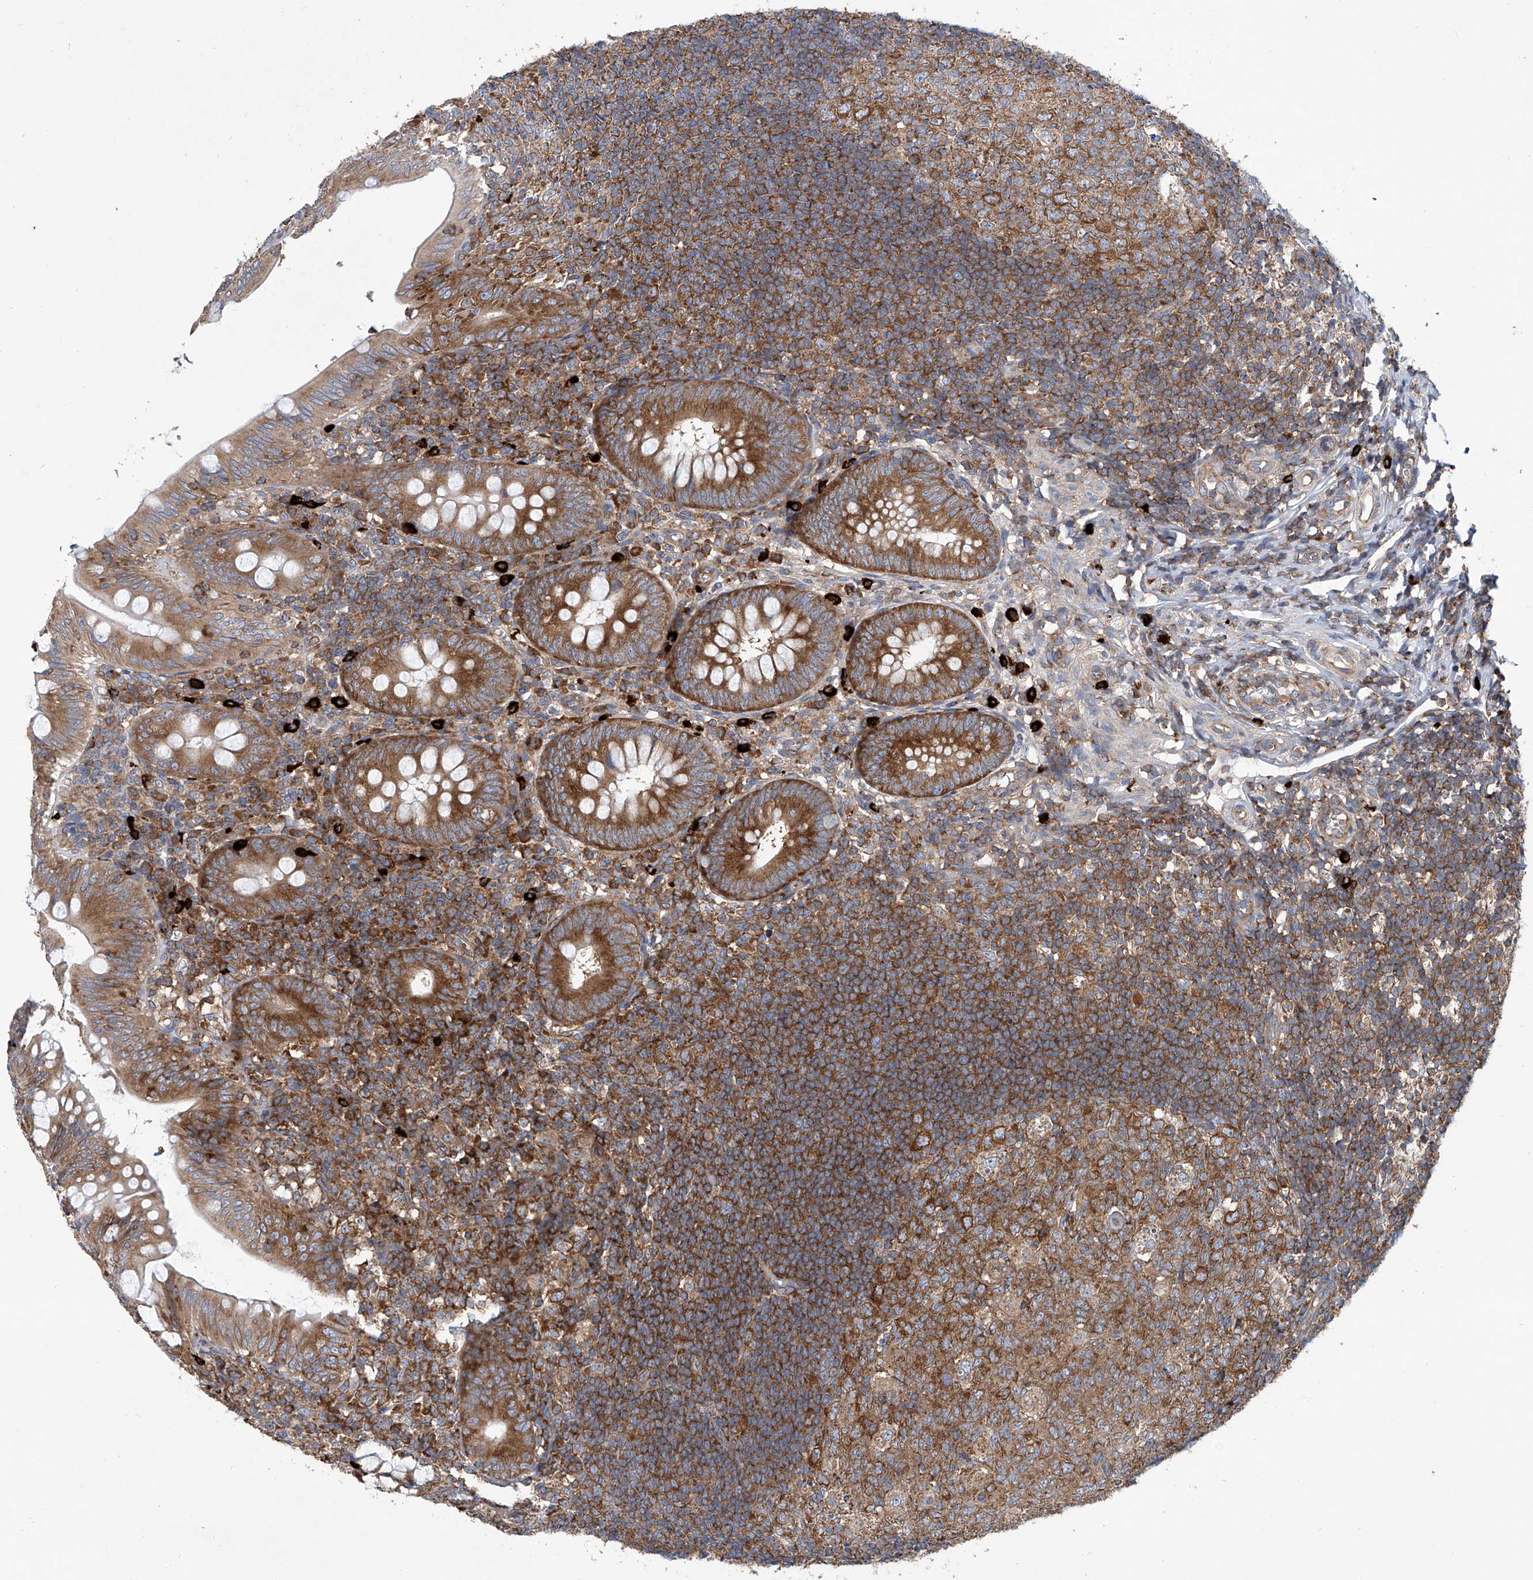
{"staining": {"intensity": "strong", "quantity": ">75%", "location": "cytoplasmic/membranous"}, "tissue": "appendix", "cell_type": "Glandular cells", "image_type": "normal", "snomed": [{"axis": "morphology", "description": "Normal tissue, NOS"}, {"axis": "topography", "description": "Appendix"}], "caption": "Strong cytoplasmic/membranous protein staining is present in approximately >75% of glandular cells in appendix.", "gene": "SENP2", "patient": {"sex": "male", "age": 14}}